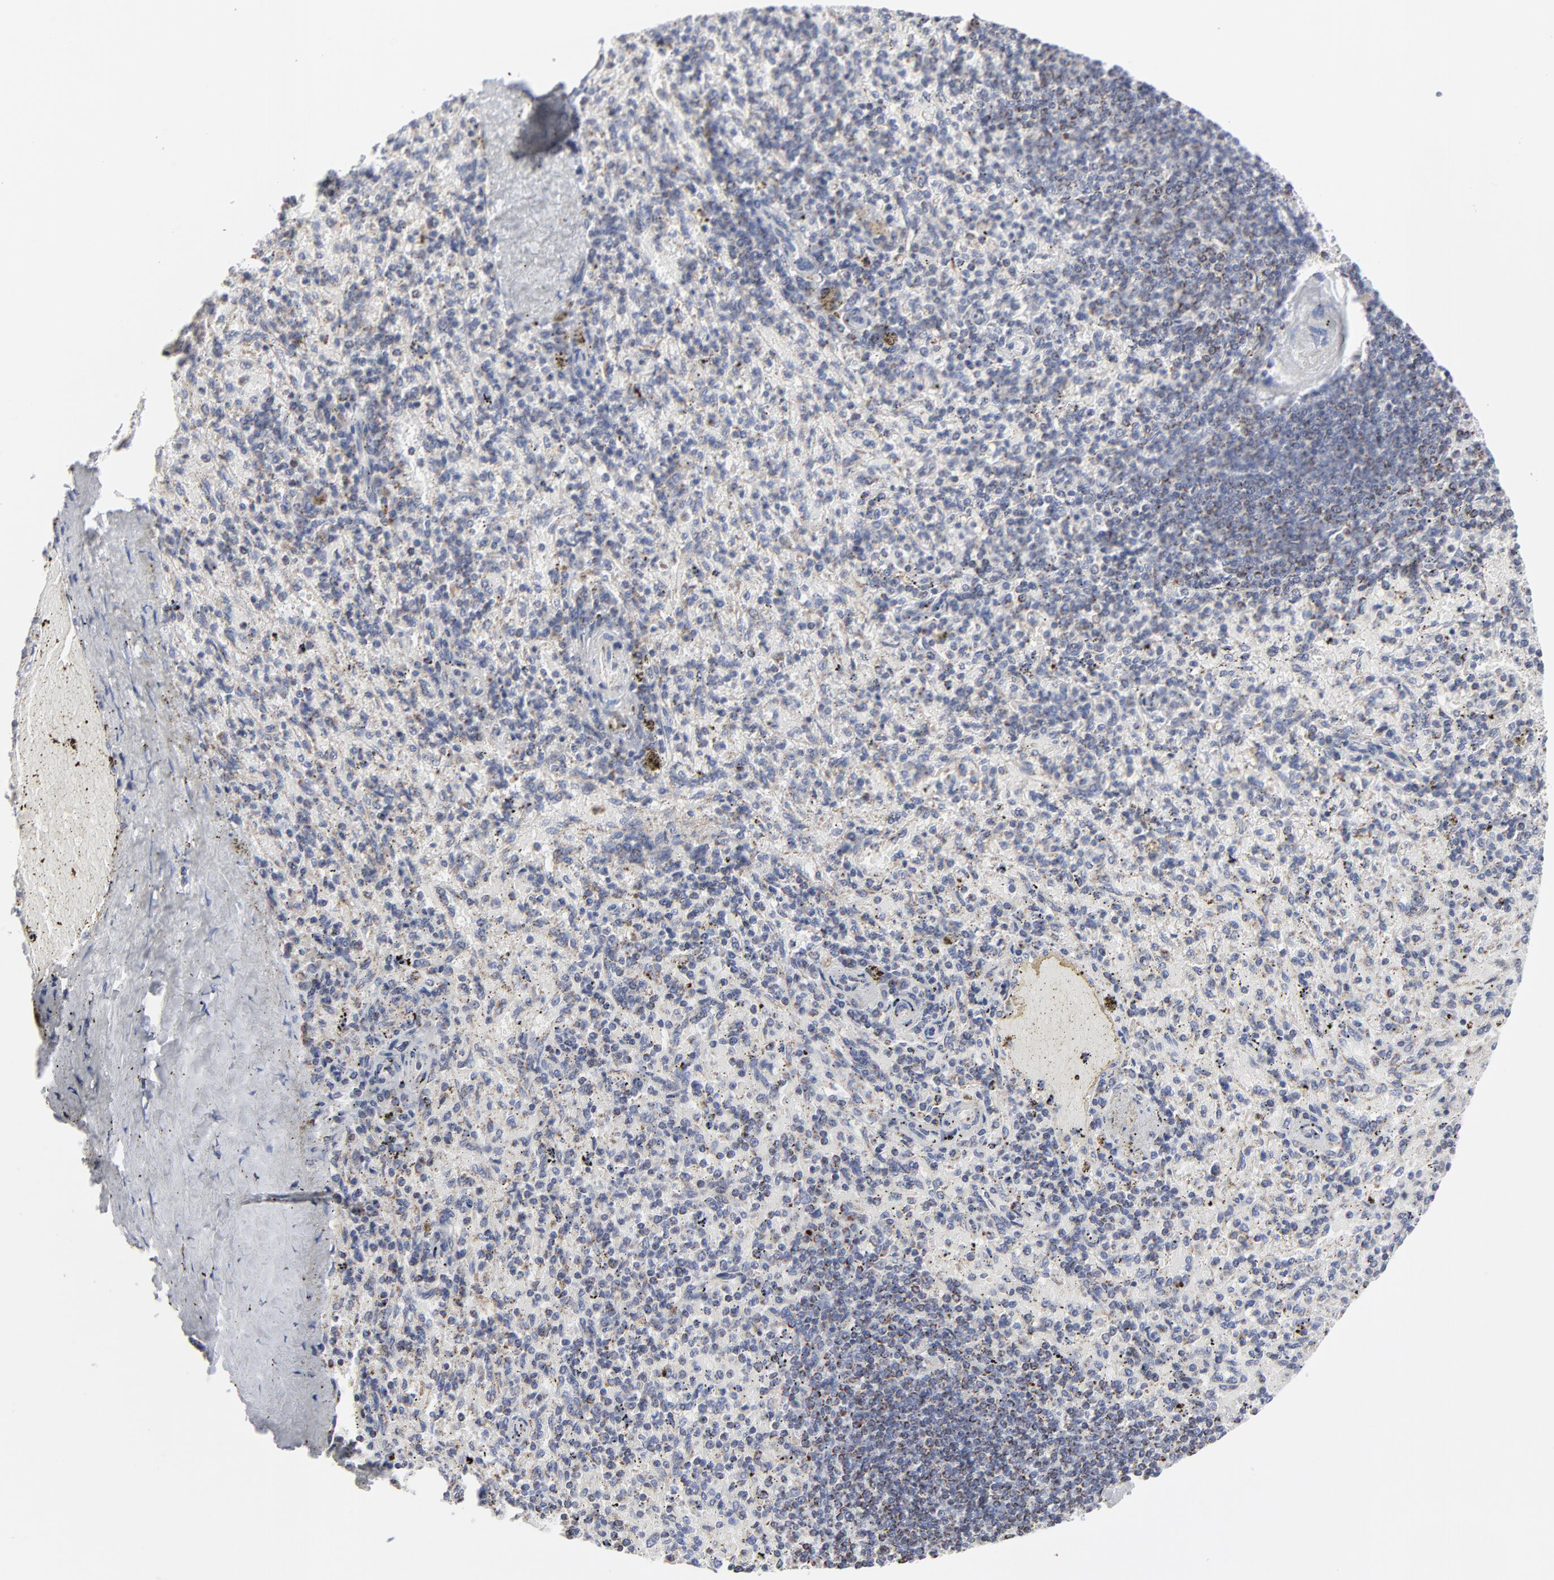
{"staining": {"intensity": "negative", "quantity": "none", "location": "none"}, "tissue": "spleen", "cell_type": "Cells in red pulp", "image_type": "normal", "snomed": [{"axis": "morphology", "description": "Normal tissue, NOS"}, {"axis": "topography", "description": "Spleen"}], "caption": "Micrograph shows no protein staining in cells in red pulp of benign spleen.", "gene": "TXNRD2", "patient": {"sex": "female", "age": 43}}